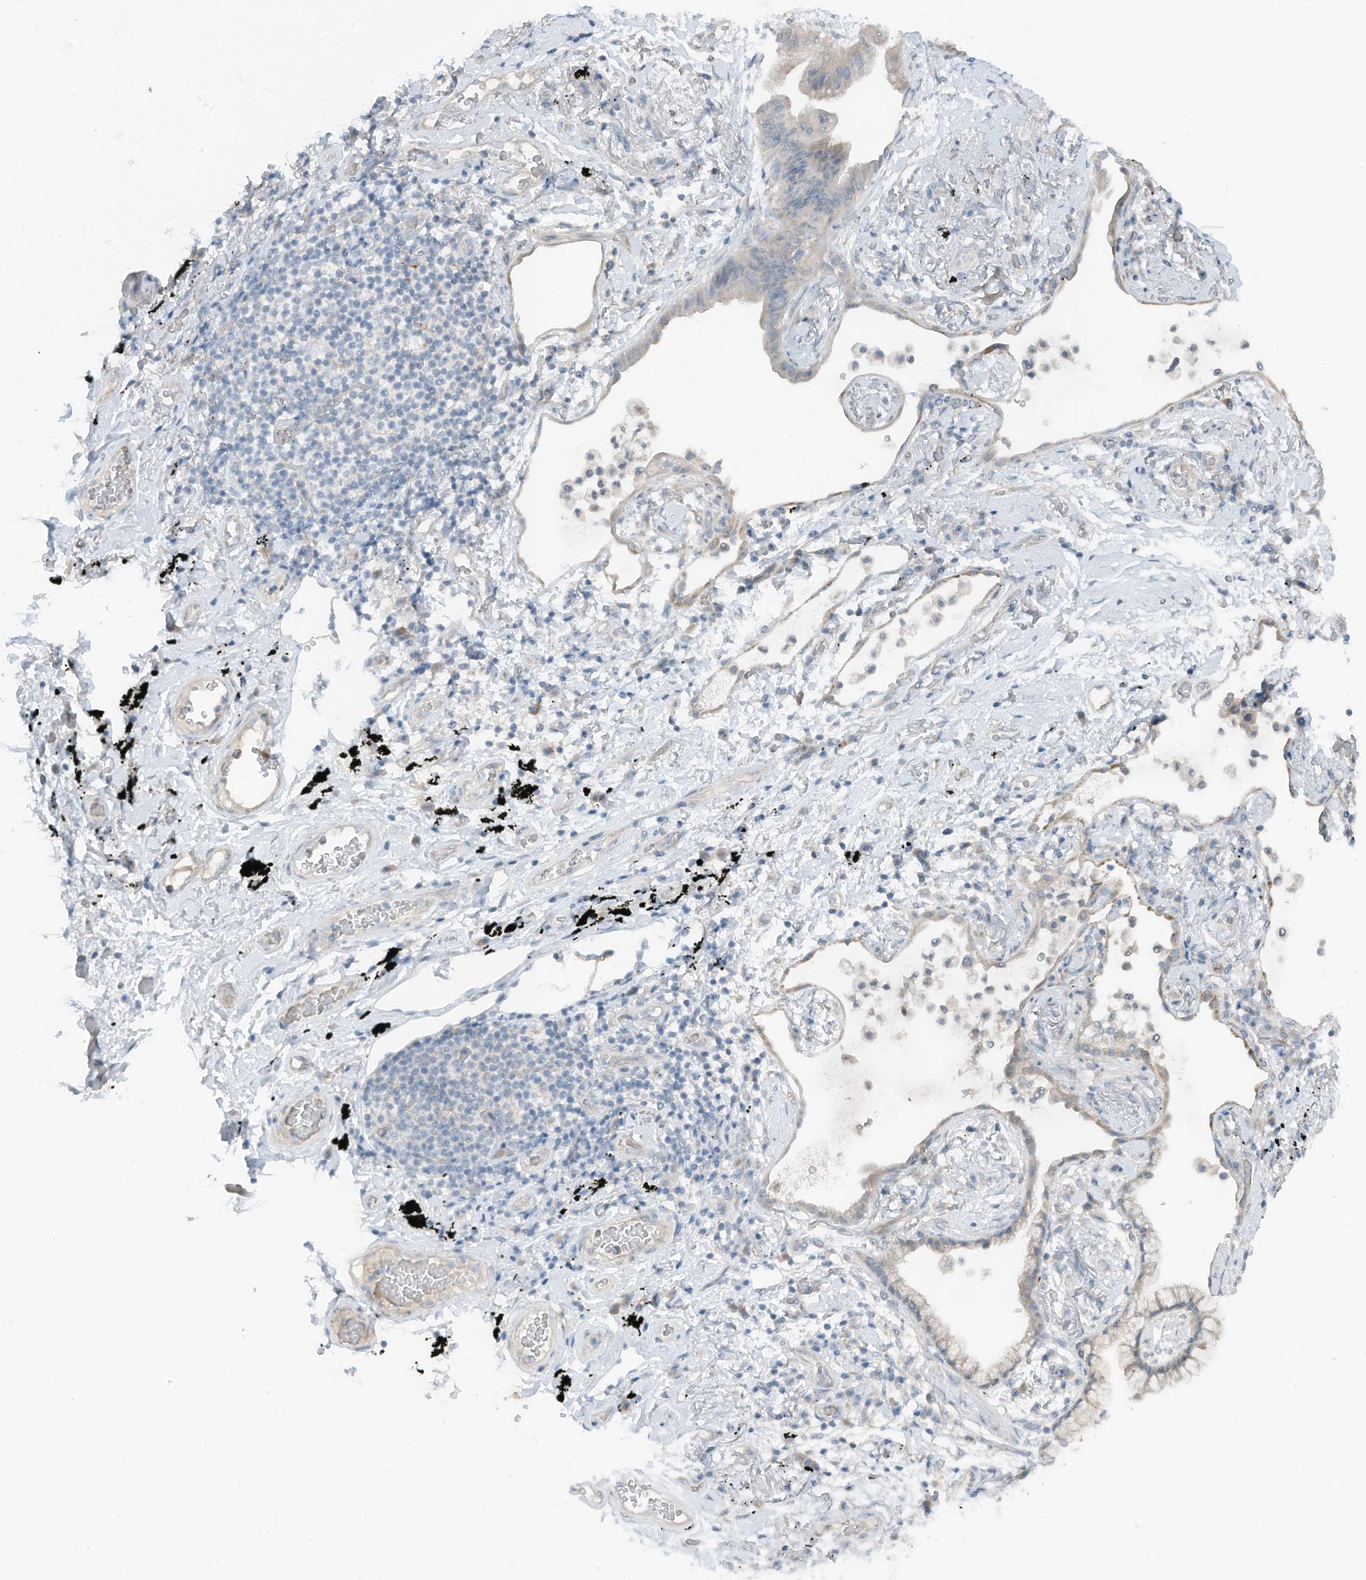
{"staining": {"intensity": "negative", "quantity": "none", "location": "none"}, "tissue": "lung cancer", "cell_type": "Tumor cells", "image_type": "cancer", "snomed": [{"axis": "morphology", "description": "Adenocarcinoma, NOS"}, {"axis": "topography", "description": "Lung"}], "caption": "Immunohistochemistry (IHC) image of lung adenocarcinoma stained for a protein (brown), which exhibits no positivity in tumor cells. Brightfield microscopy of immunohistochemistry (IHC) stained with DAB (3,3'-diaminobenzidine) (brown) and hematoxylin (blue), captured at high magnification.", "gene": "ARHGEF33", "patient": {"sex": "female", "age": 70}}